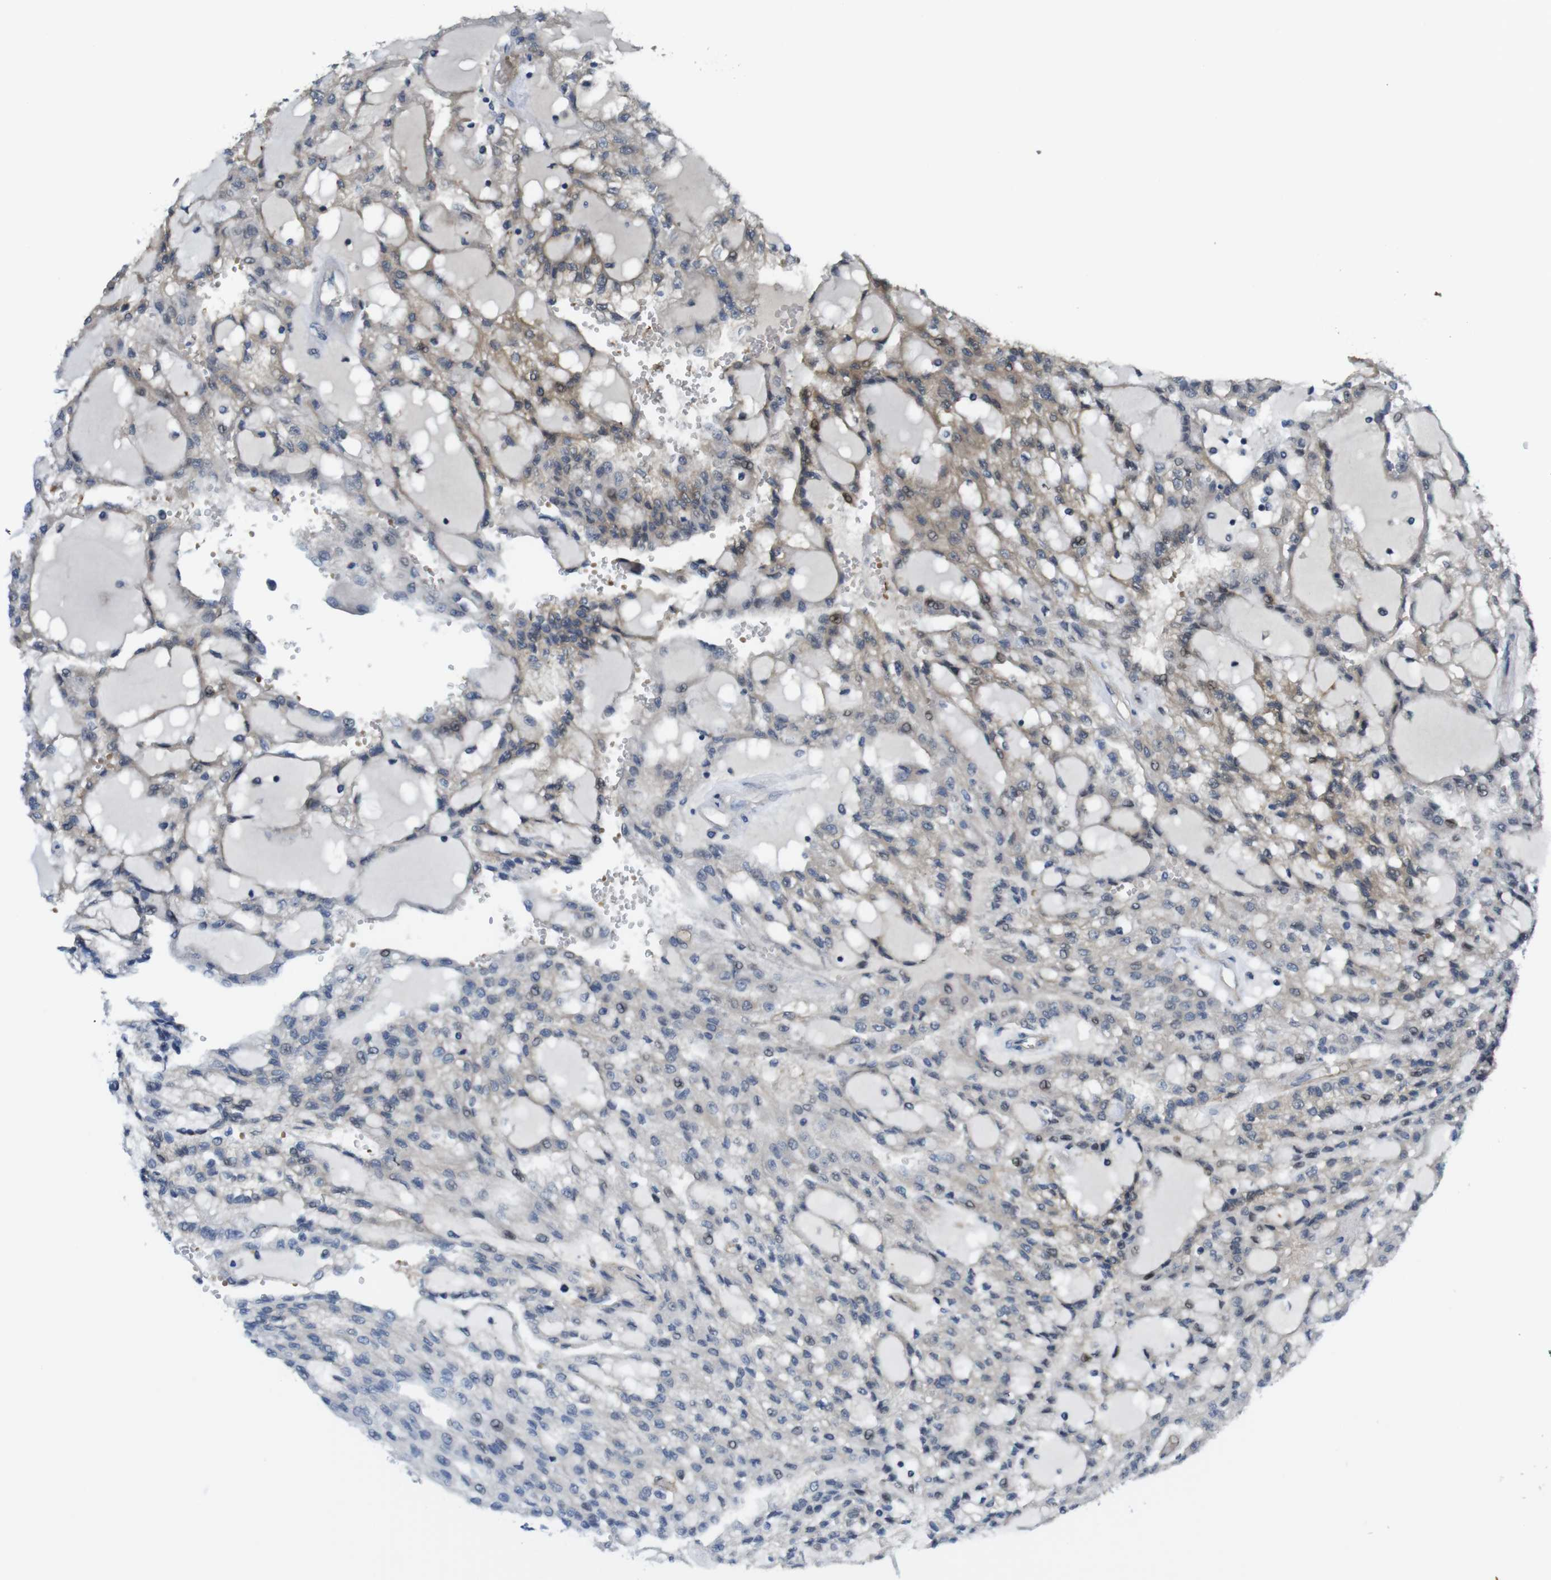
{"staining": {"intensity": "weak", "quantity": "25%-75%", "location": "cytoplasmic/membranous"}, "tissue": "renal cancer", "cell_type": "Tumor cells", "image_type": "cancer", "snomed": [{"axis": "morphology", "description": "Adenocarcinoma, NOS"}, {"axis": "topography", "description": "Kidney"}], "caption": "Immunohistochemical staining of human renal cancer (adenocarcinoma) demonstrates weak cytoplasmic/membranous protein staining in approximately 25%-75% of tumor cells.", "gene": "ABHD15", "patient": {"sex": "male", "age": 63}}